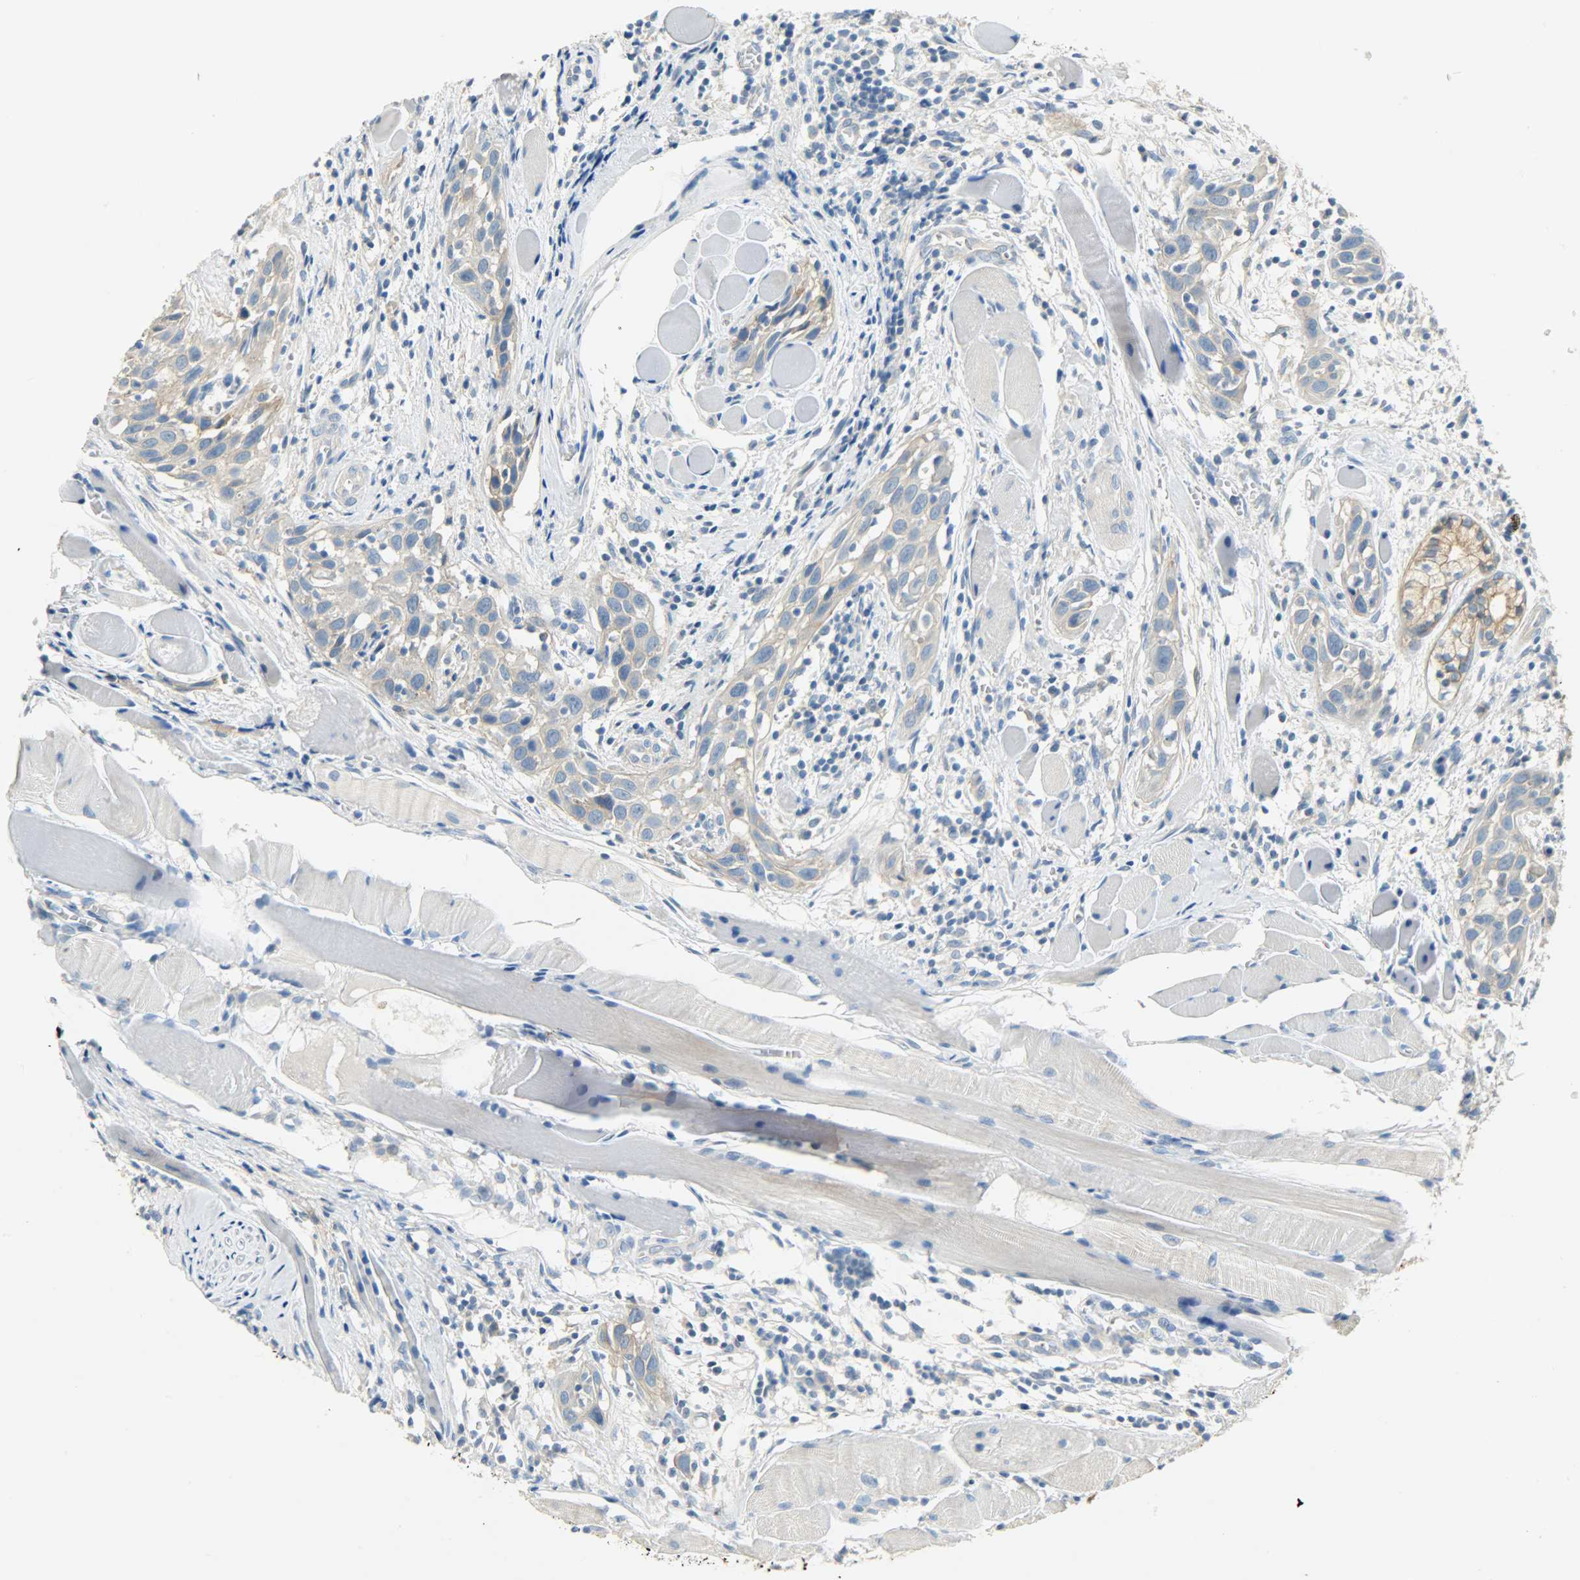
{"staining": {"intensity": "moderate", "quantity": "25%-75%", "location": "cytoplasmic/membranous"}, "tissue": "head and neck cancer", "cell_type": "Tumor cells", "image_type": "cancer", "snomed": [{"axis": "morphology", "description": "Squamous cell carcinoma, NOS"}, {"axis": "topography", "description": "Oral tissue"}, {"axis": "topography", "description": "Head-Neck"}], "caption": "Head and neck cancer (squamous cell carcinoma) stained with a brown dye exhibits moderate cytoplasmic/membranous positive expression in approximately 25%-75% of tumor cells.", "gene": "DSG2", "patient": {"sex": "female", "age": 50}}